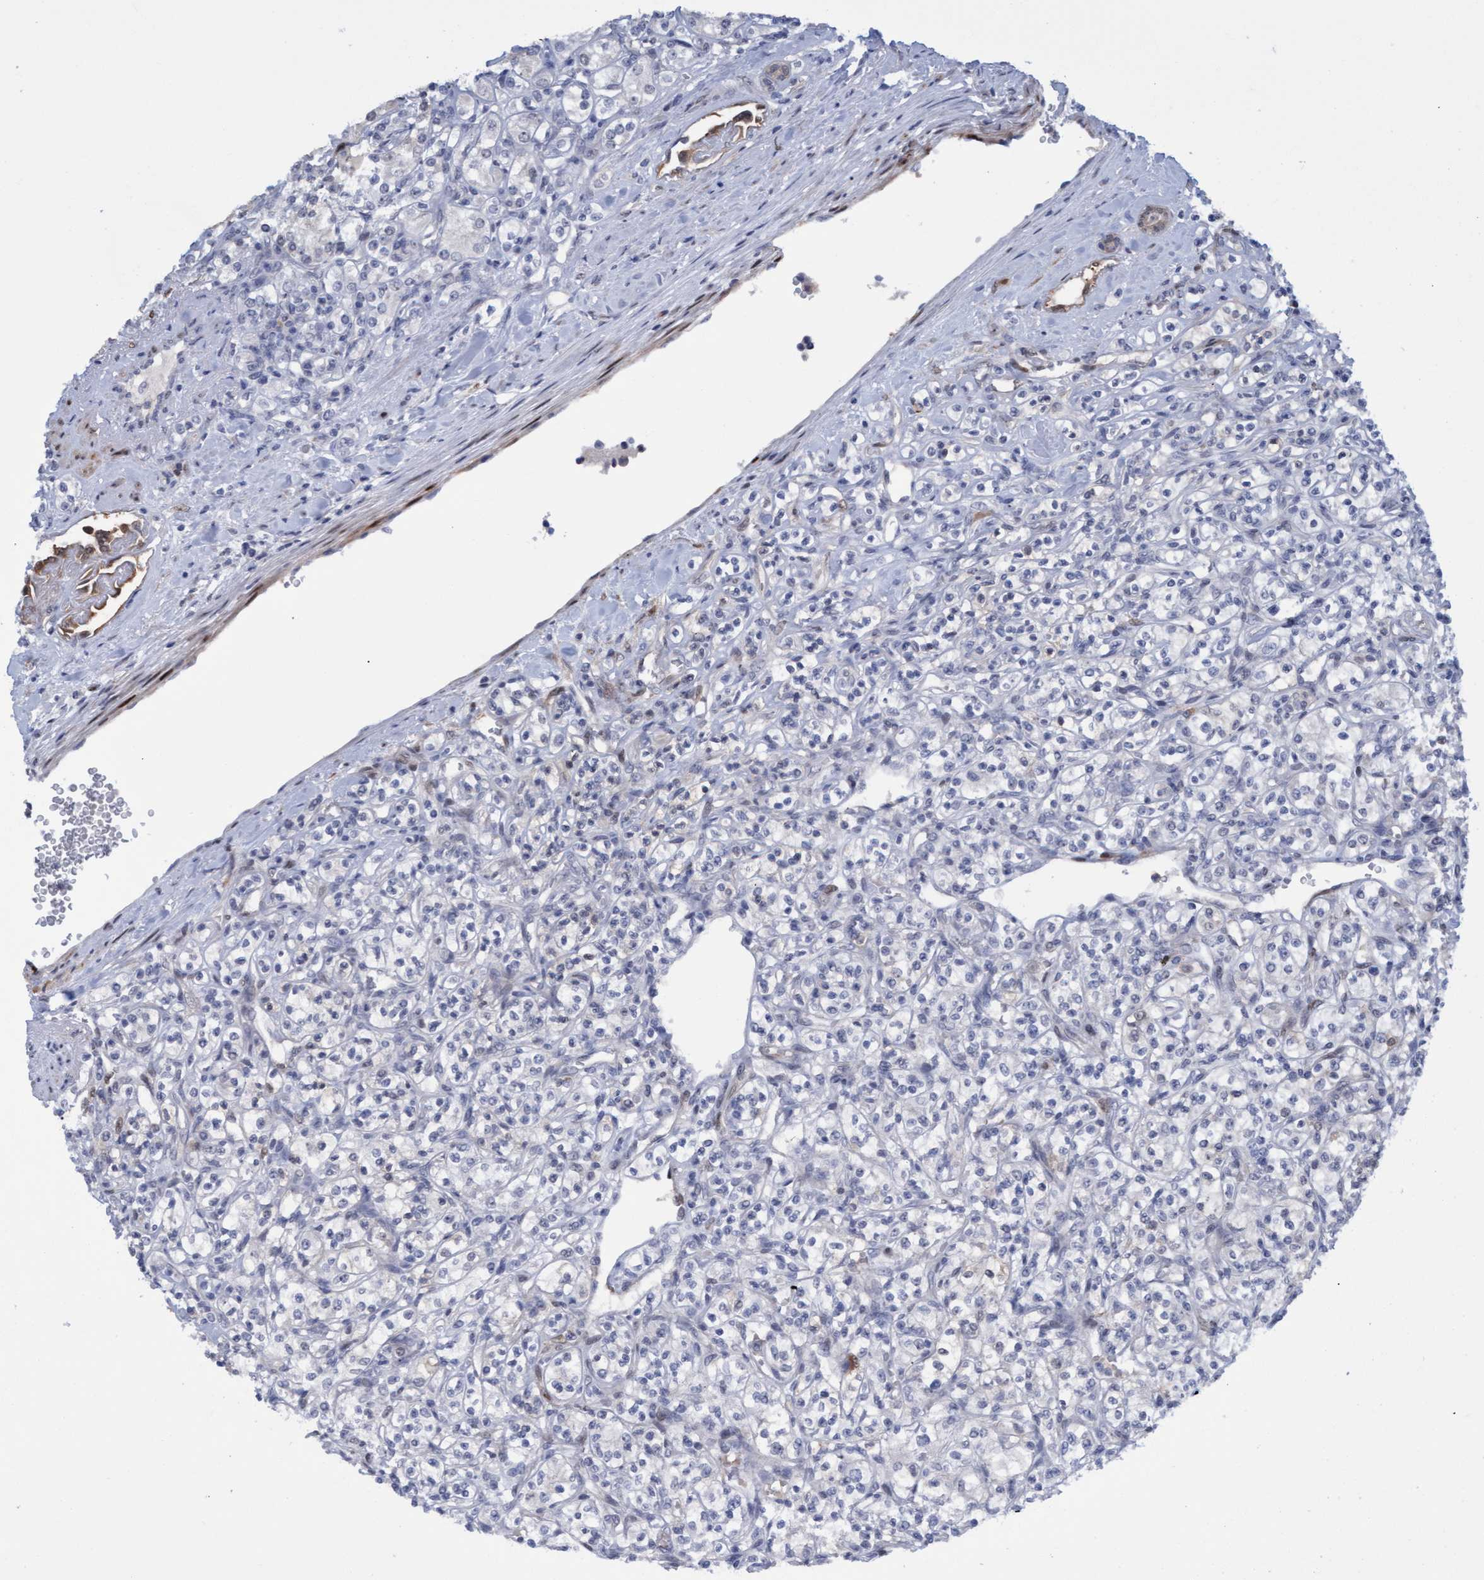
{"staining": {"intensity": "negative", "quantity": "none", "location": "none"}, "tissue": "renal cancer", "cell_type": "Tumor cells", "image_type": "cancer", "snomed": [{"axis": "morphology", "description": "Adenocarcinoma, NOS"}, {"axis": "topography", "description": "Kidney"}], "caption": "Immunohistochemistry of human adenocarcinoma (renal) reveals no positivity in tumor cells.", "gene": "PINX1", "patient": {"sex": "male", "age": 77}}